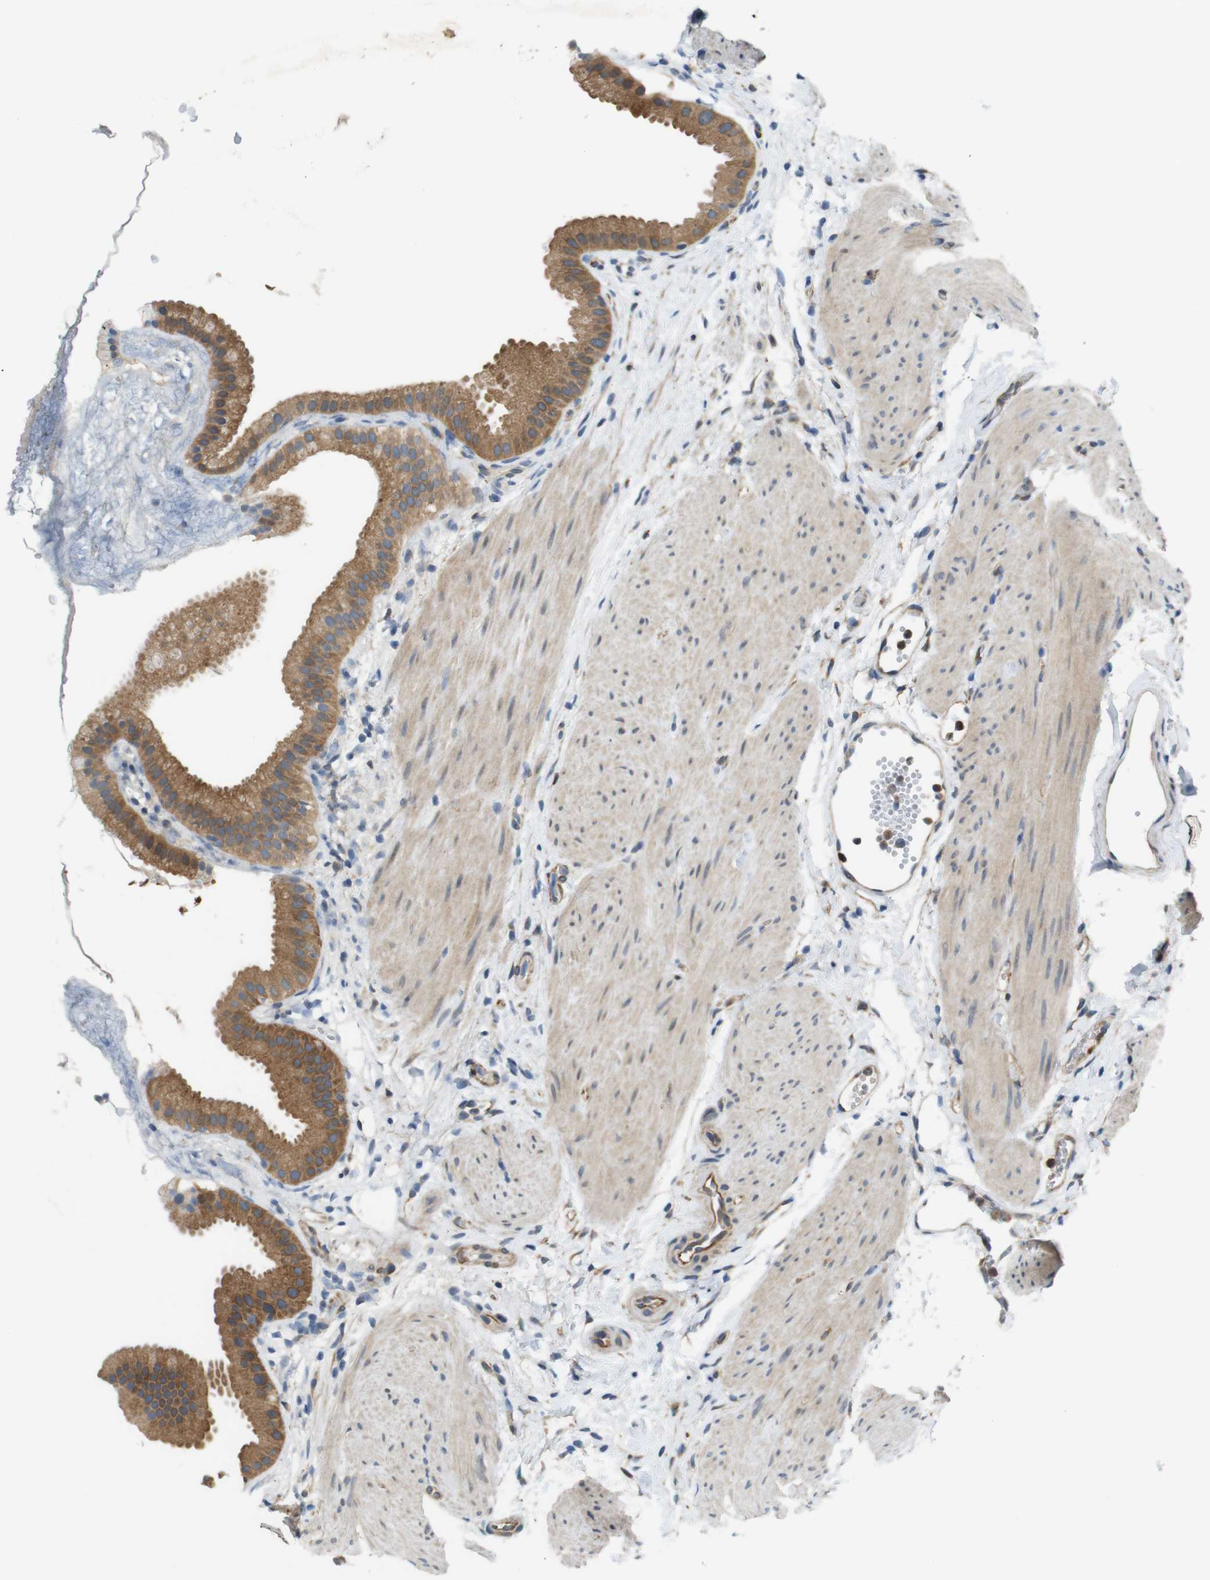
{"staining": {"intensity": "moderate", "quantity": ">75%", "location": "cytoplasmic/membranous"}, "tissue": "gallbladder", "cell_type": "Glandular cells", "image_type": "normal", "snomed": [{"axis": "morphology", "description": "Normal tissue, NOS"}, {"axis": "topography", "description": "Gallbladder"}], "caption": "A high-resolution photomicrograph shows immunohistochemistry staining of normal gallbladder, which reveals moderate cytoplasmic/membranous staining in approximately >75% of glandular cells. The protein is shown in brown color, while the nuclei are stained blue.", "gene": "PCDH10", "patient": {"sex": "female", "age": 64}}